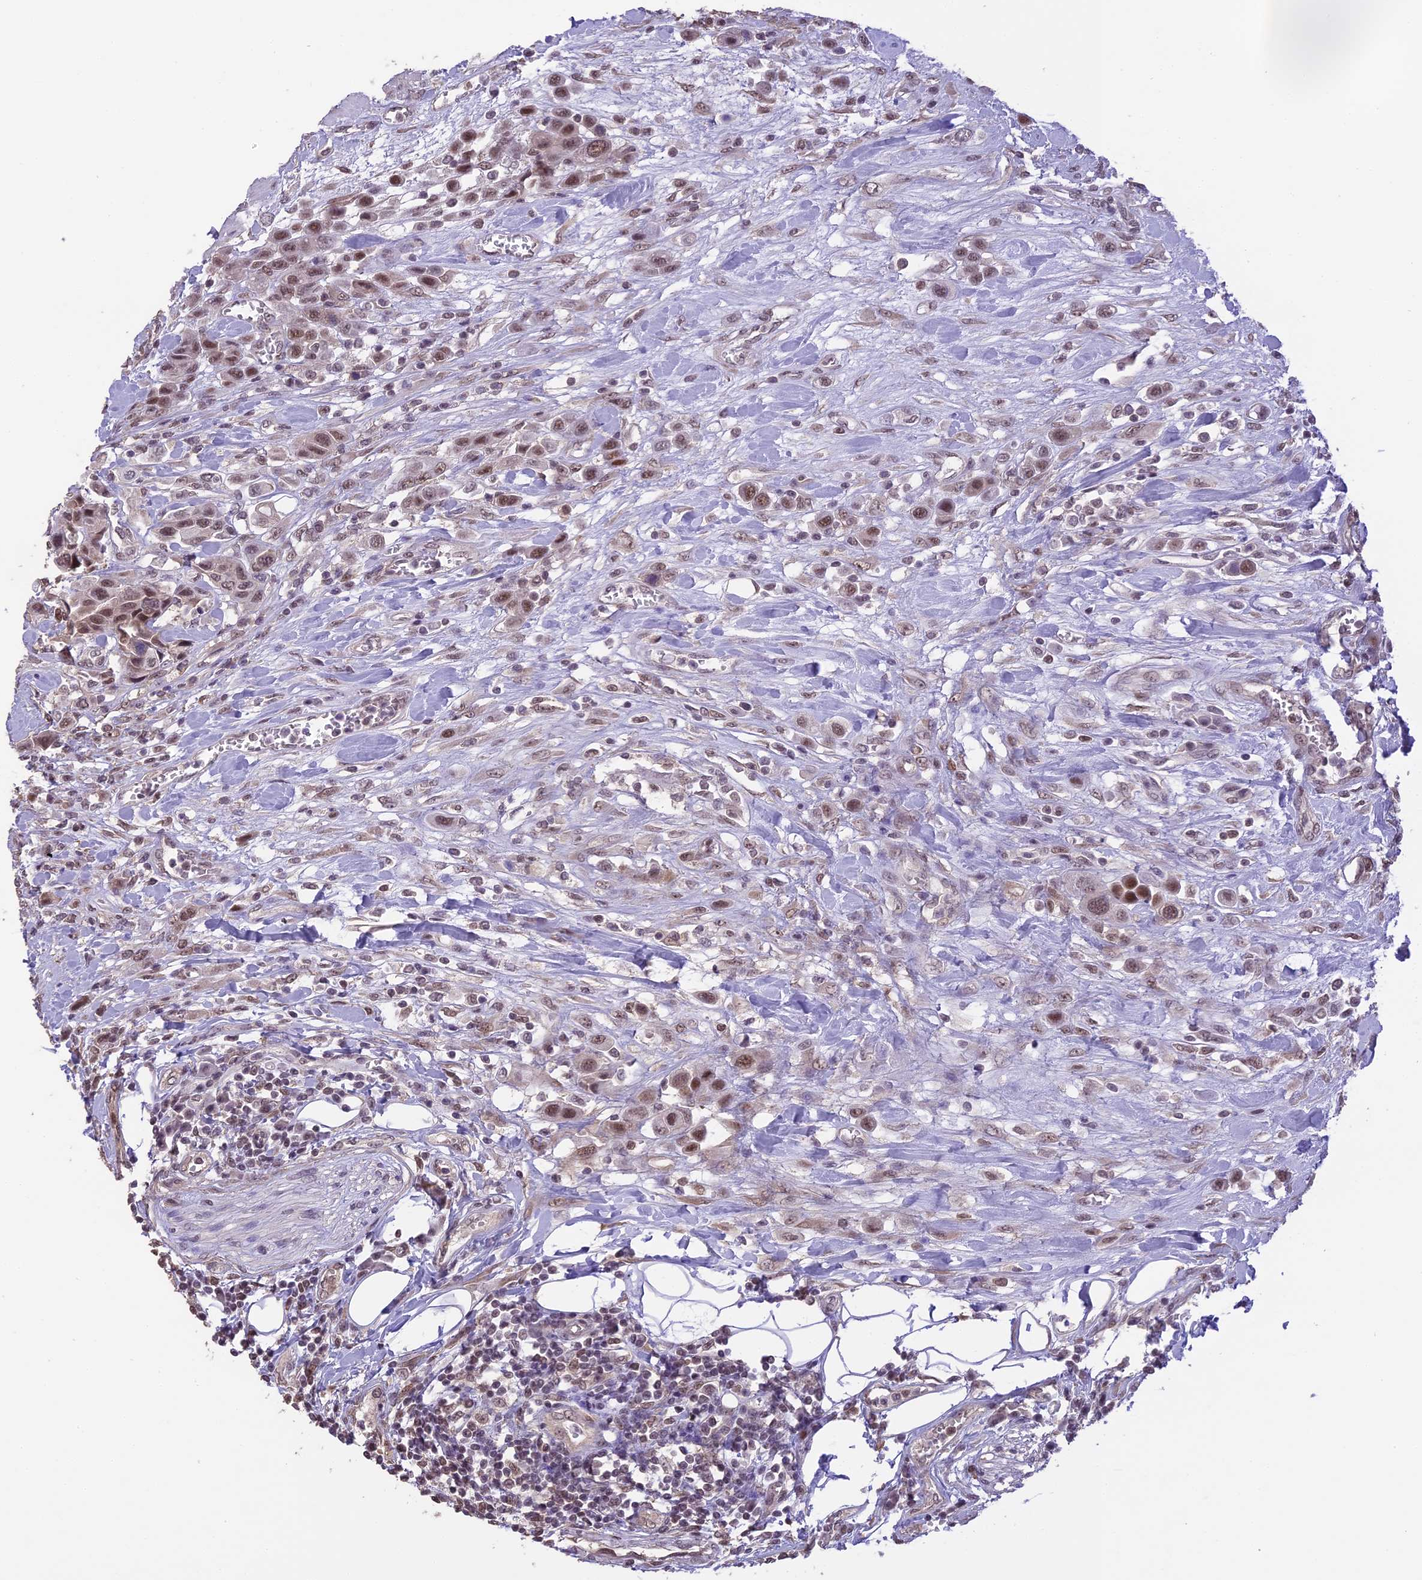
{"staining": {"intensity": "moderate", "quantity": ">75%", "location": "nuclear"}, "tissue": "urothelial cancer", "cell_type": "Tumor cells", "image_type": "cancer", "snomed": [{"axis": "morphology", "description": "Urothelial carcinoma, High grade"}, {"axis": "topography", "description": "Urinary bladder"}], "caption": "Immunohistochemistry (DAB (3,3'-diaminobenzidine)) staining of human high-grade urothelial carcinoma exhibits moderate nuclear protein staining in approximately >75% of tumor cells.", "gene": "TIGD7", "patient": {"sex": "male", "age": 50}}